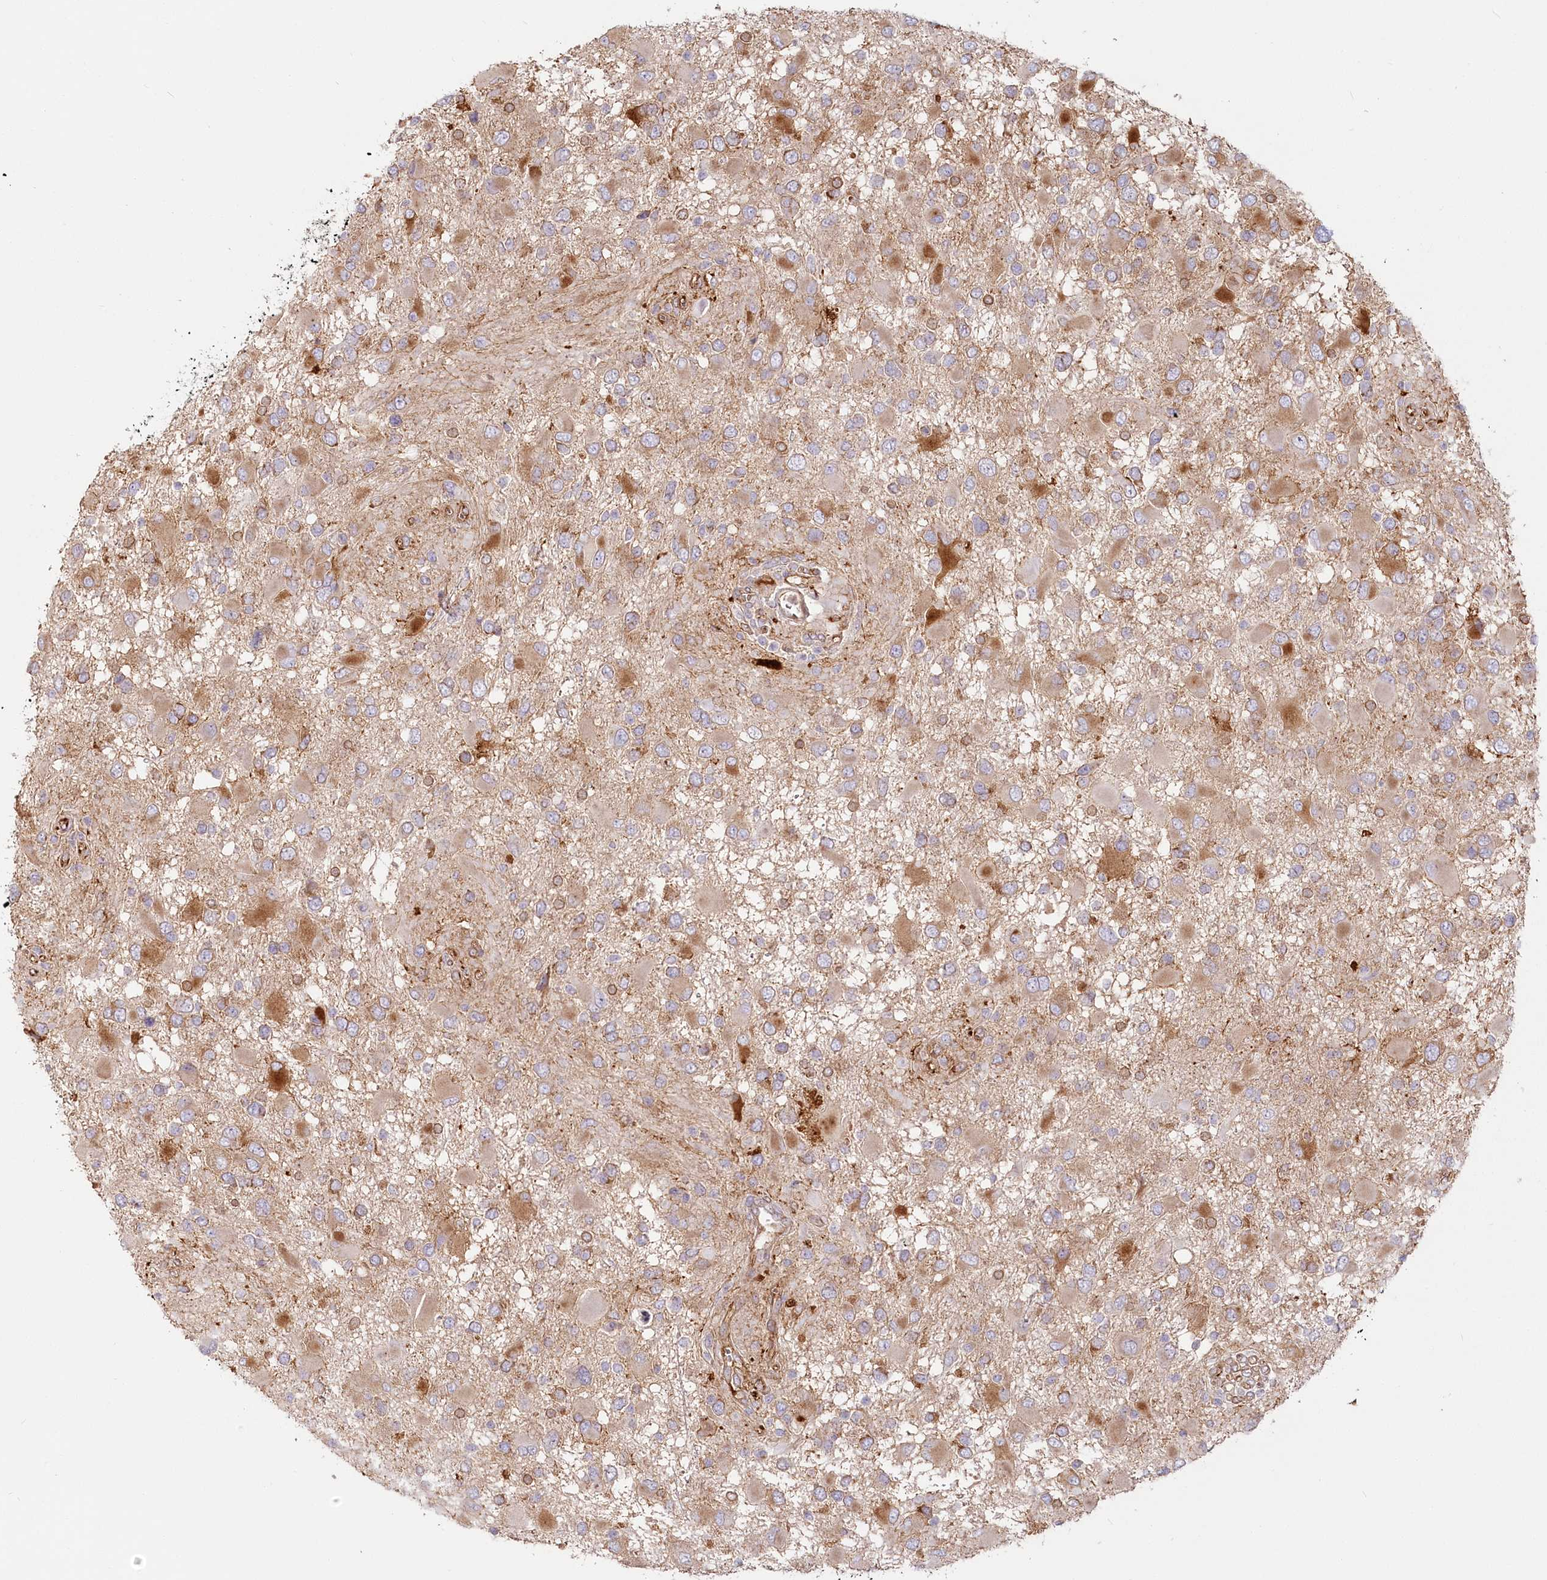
{"staining": {"intensity": "moderate", "quantity": "<25%", "location": "cytoplasmic/membranous"}, "tissue": "glioma", "cell_type": "Tumor cells", "image_type": "cancer", "snomed": [{"axis": "morphology", "description": "Glioma, malignant, High grade"}, {"axis": "topography", "description": "Brain"}], "caption": "A histopathology image of glioma stained for a protein shows moderate cytoplasmic/membranous brown staining in tumor cells.", "gene": "HARS2", "patient": {"sex": "male", "age": 53}}